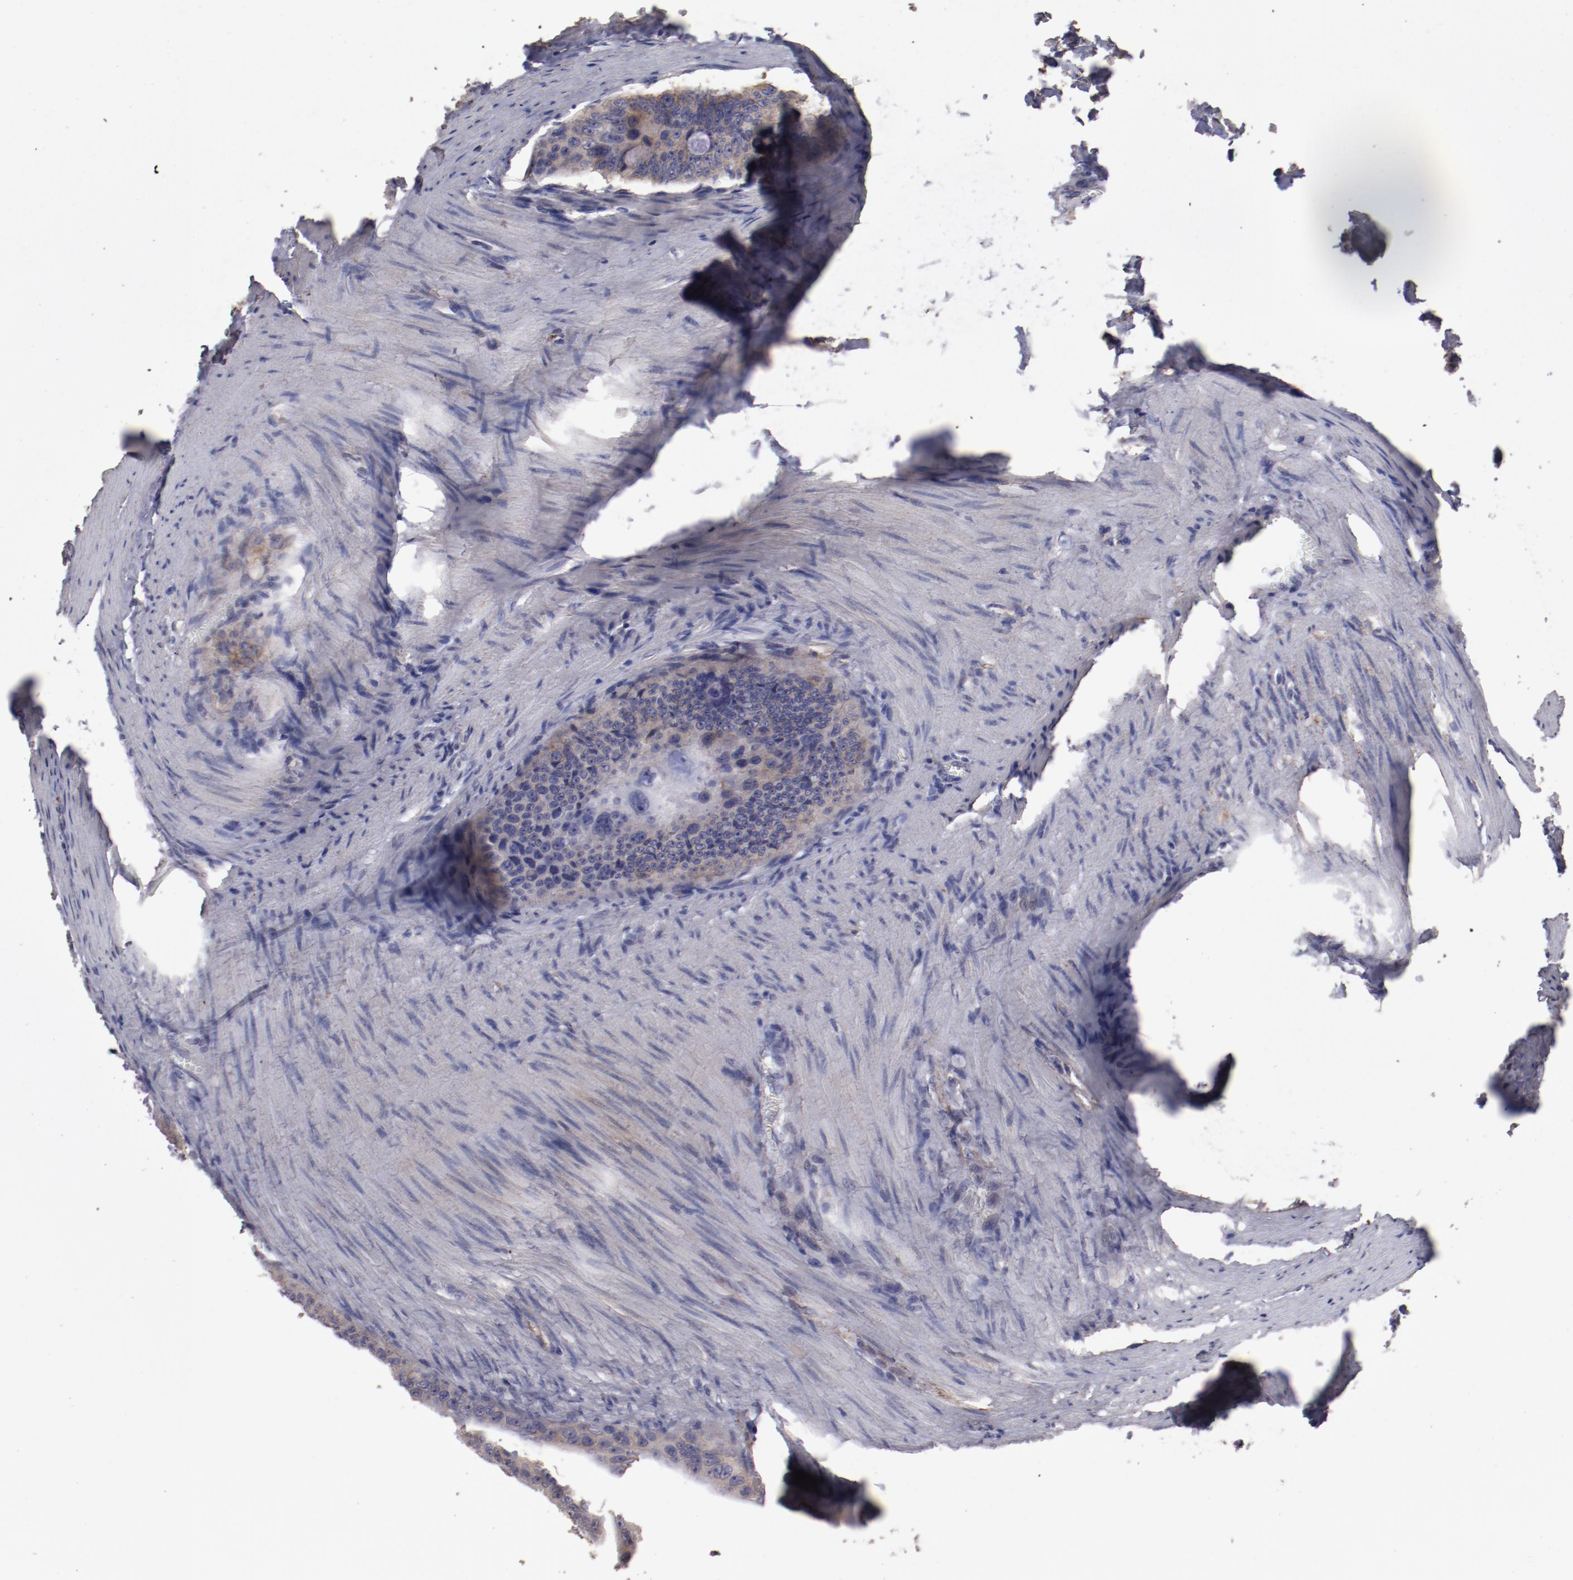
{"staining": {"intensity": "weak", "quantity": "25%-75%", "location": "cytoplasmic/membranous"}, "tissue": "colorectal cancer", "cell_type": "Tumor cells", "image_type": "cancer", "snomed": [{"axis": "morphology", "description": "Adenocarcinoma, NOS"}, {"axis": "topography", "description": "Colon"}], "caption": "An immunohistochemistry (IHC) image of neoplastic tissue is shown. Protein staining in brown highlights weak cytoplasmic/membranous positivity in colorectal adenocarcinoma within tumor cells.", "gene": "FAT1", "patient": {"sex": "female", "age": 55}}